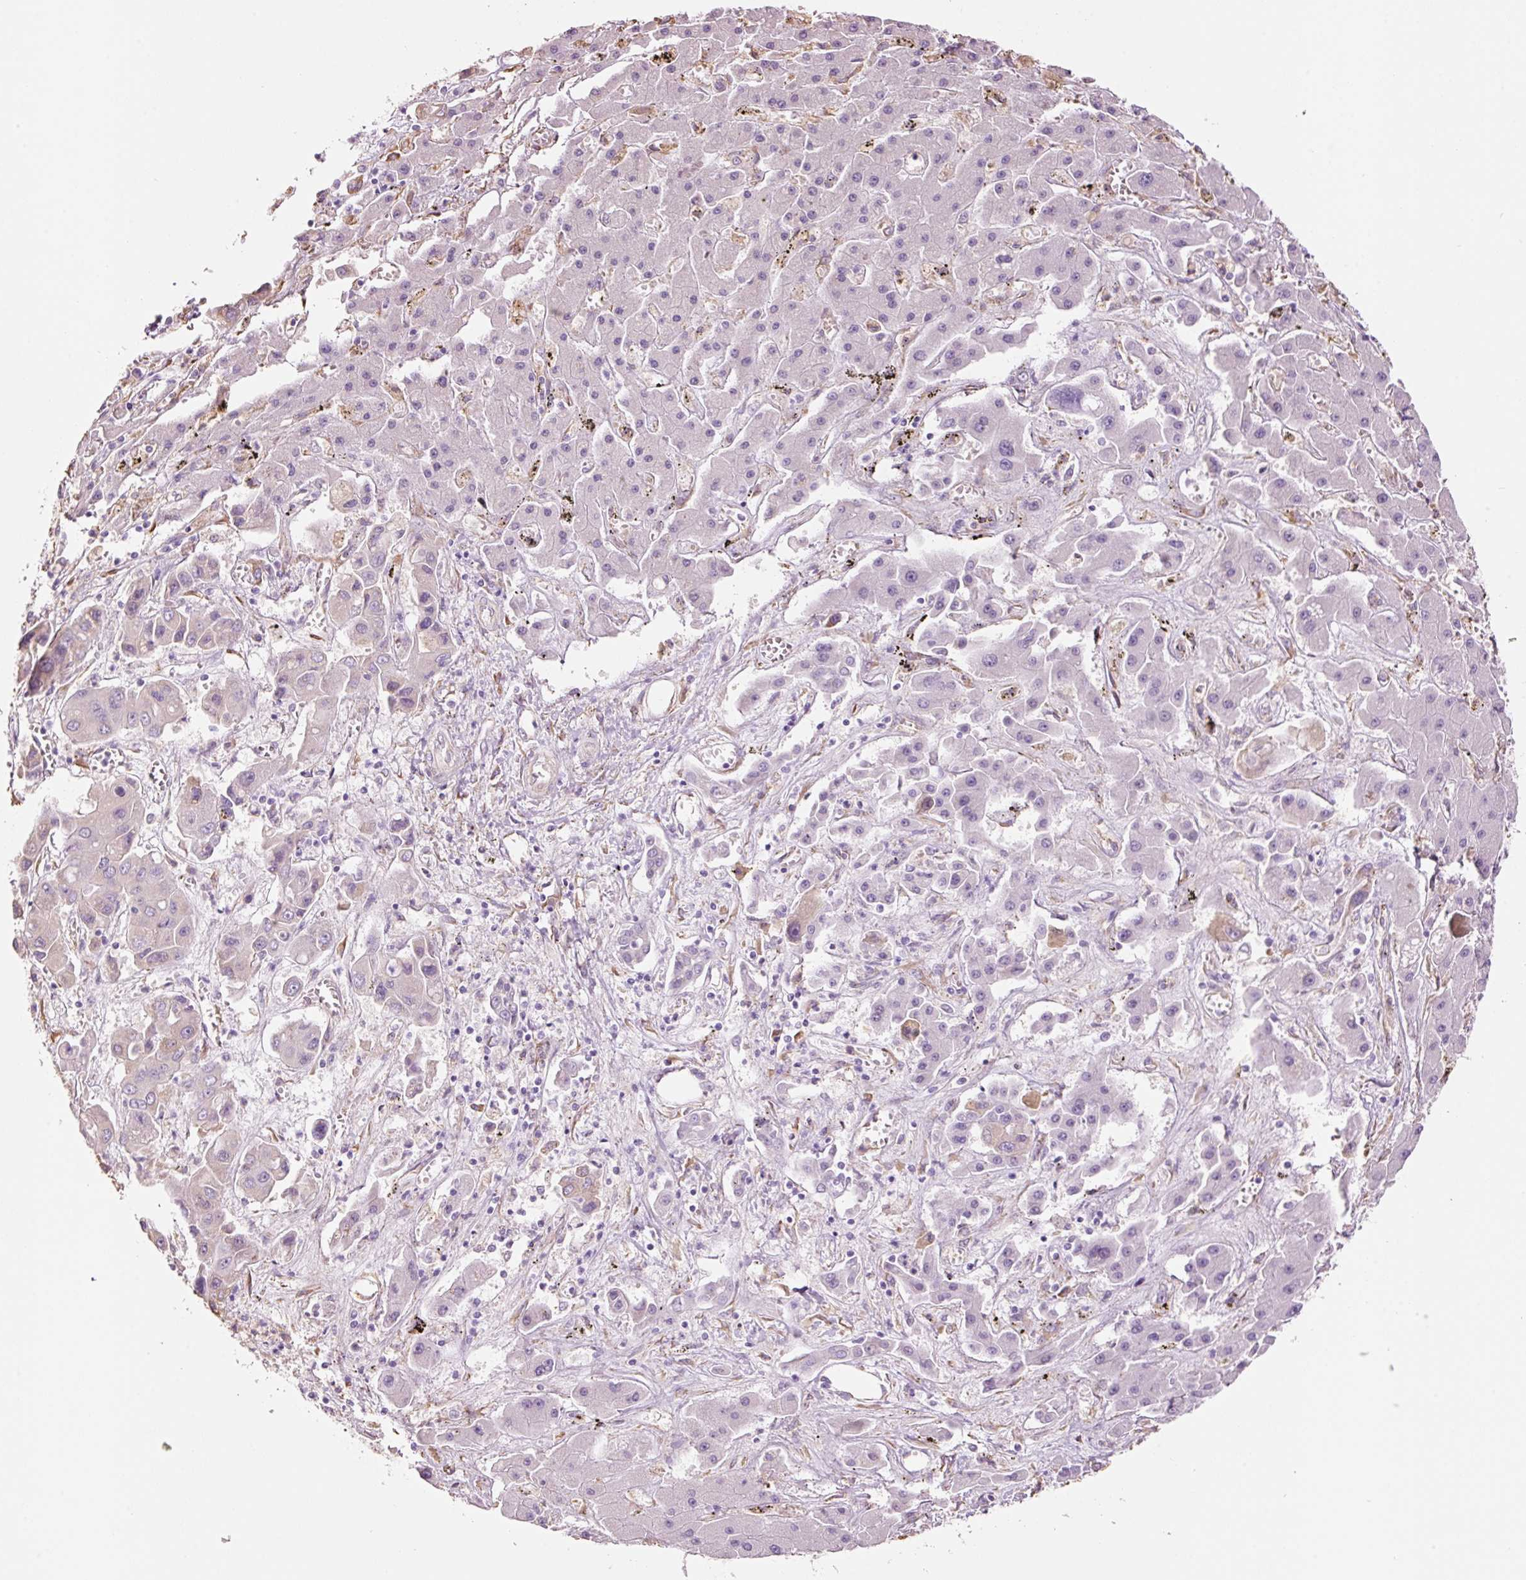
{"staining": {"intensity": "negative", "quantity": "none", "location": "none"}, "tissue": "liver cancer", "cell_type": "Tumor cells", "image_type": "cancer", "snomed": [{"axis": "morphology", "description": "Cholangiocarcinoma"}, {"axis": "topography", "description": "Liver"}], "caption": "DAB (3,3'-diaminobenzidine) immunohistochemical staining of human liver cancer displays no significant positivity in tumor cells.", "gene": "GCG", "patient": {"sex": "male", "age": 67}}